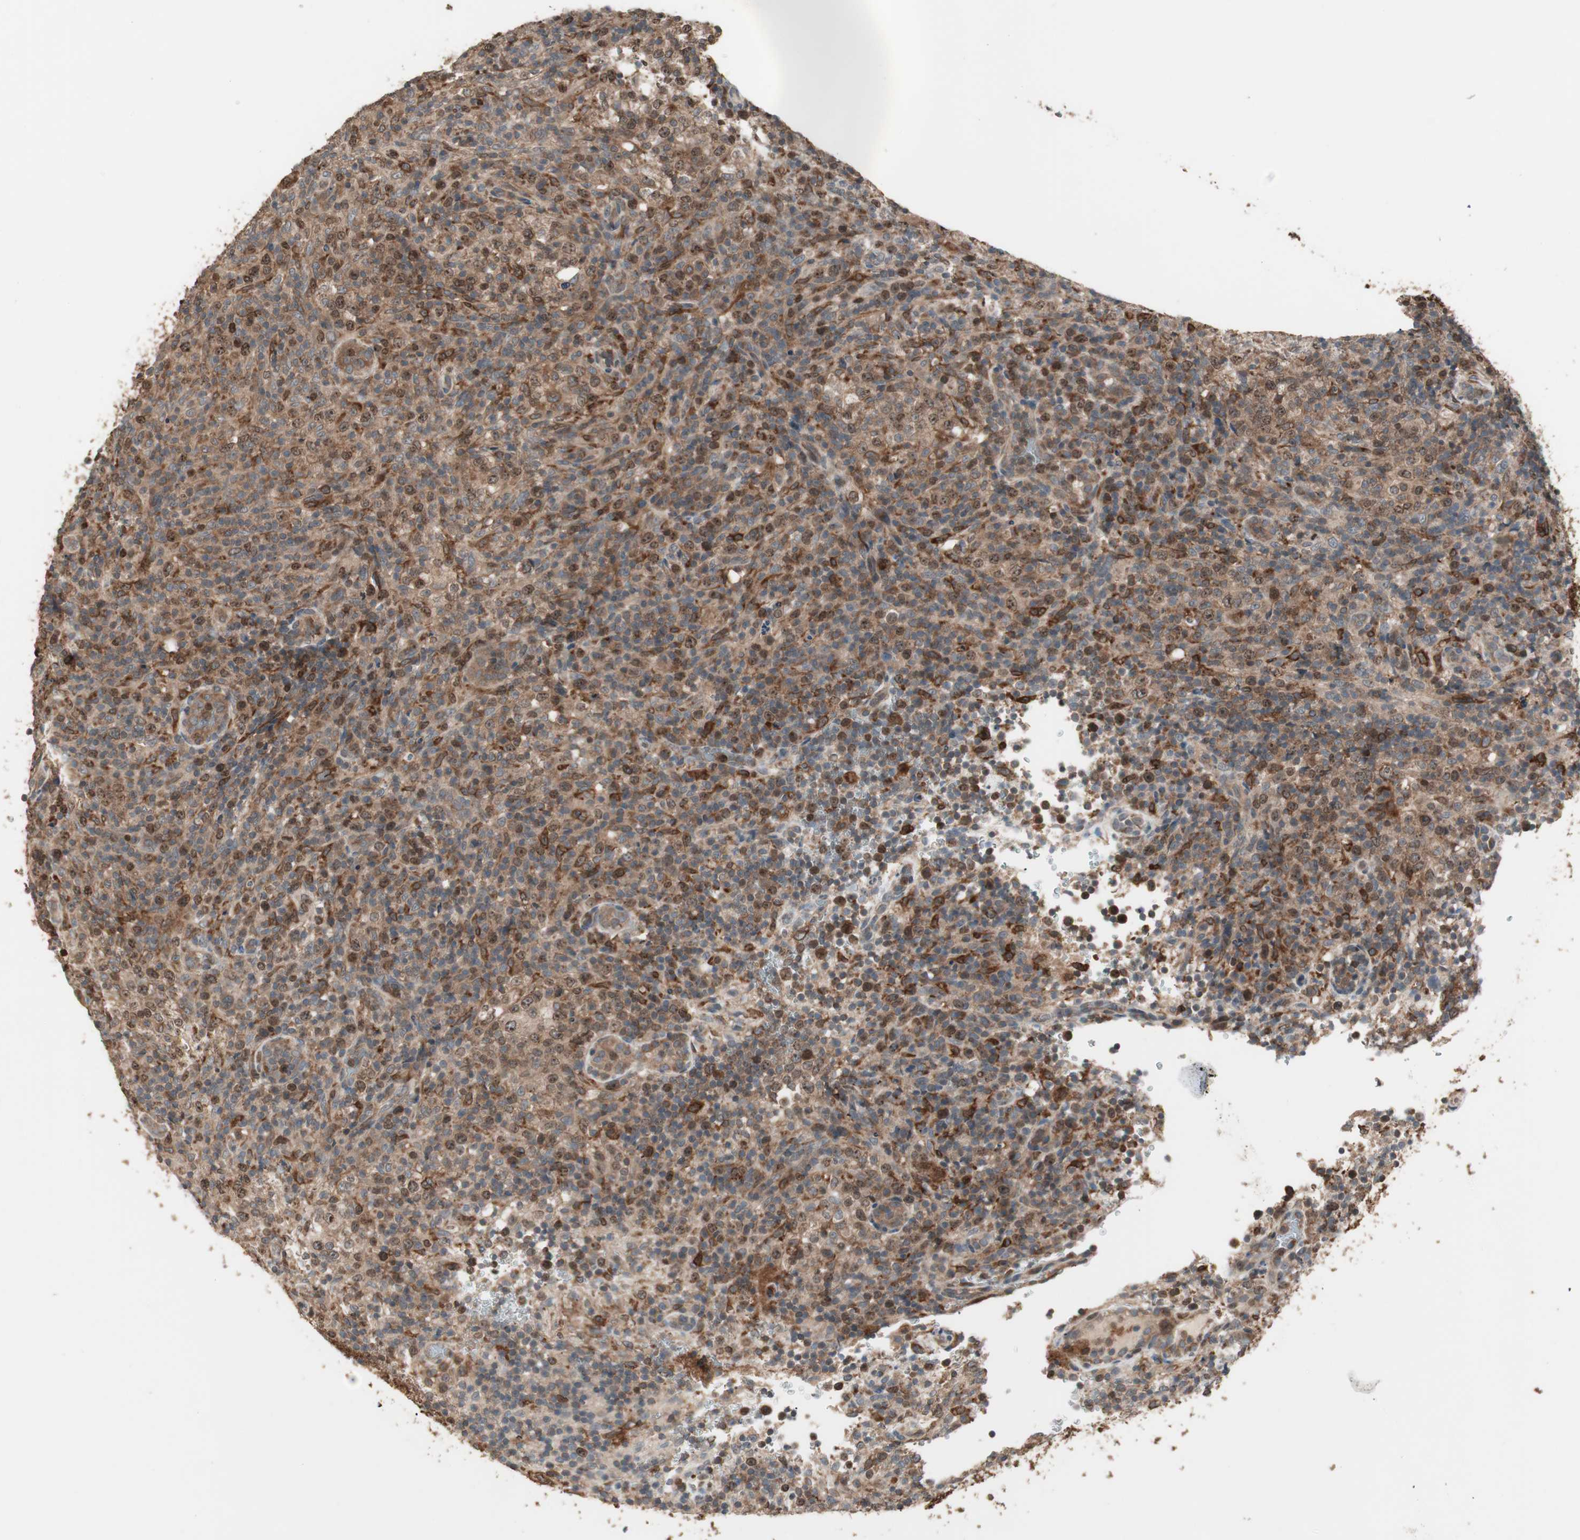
{"staining": {"intensity": "strong", "quantity": ">75%", "location": "cytoplasmic/membranous"}, "tissue": "lymphoma", "cell_type": "Tumor cells", "image_type": "cancer", "snomed": [{"axis": "morphology", "description": "Malignant lymphoma, non-Hodgkin's type, High grade"}, {"axis": "topography", "description": "Lymph node"}], "caption": "The immunohistochemical stain labels strong cytoplasmic/membranous staining in tumor cells of lymphoma tissue.", "gene": "ATP6AP2", "patient": {"sex": "female", "age": 76}}